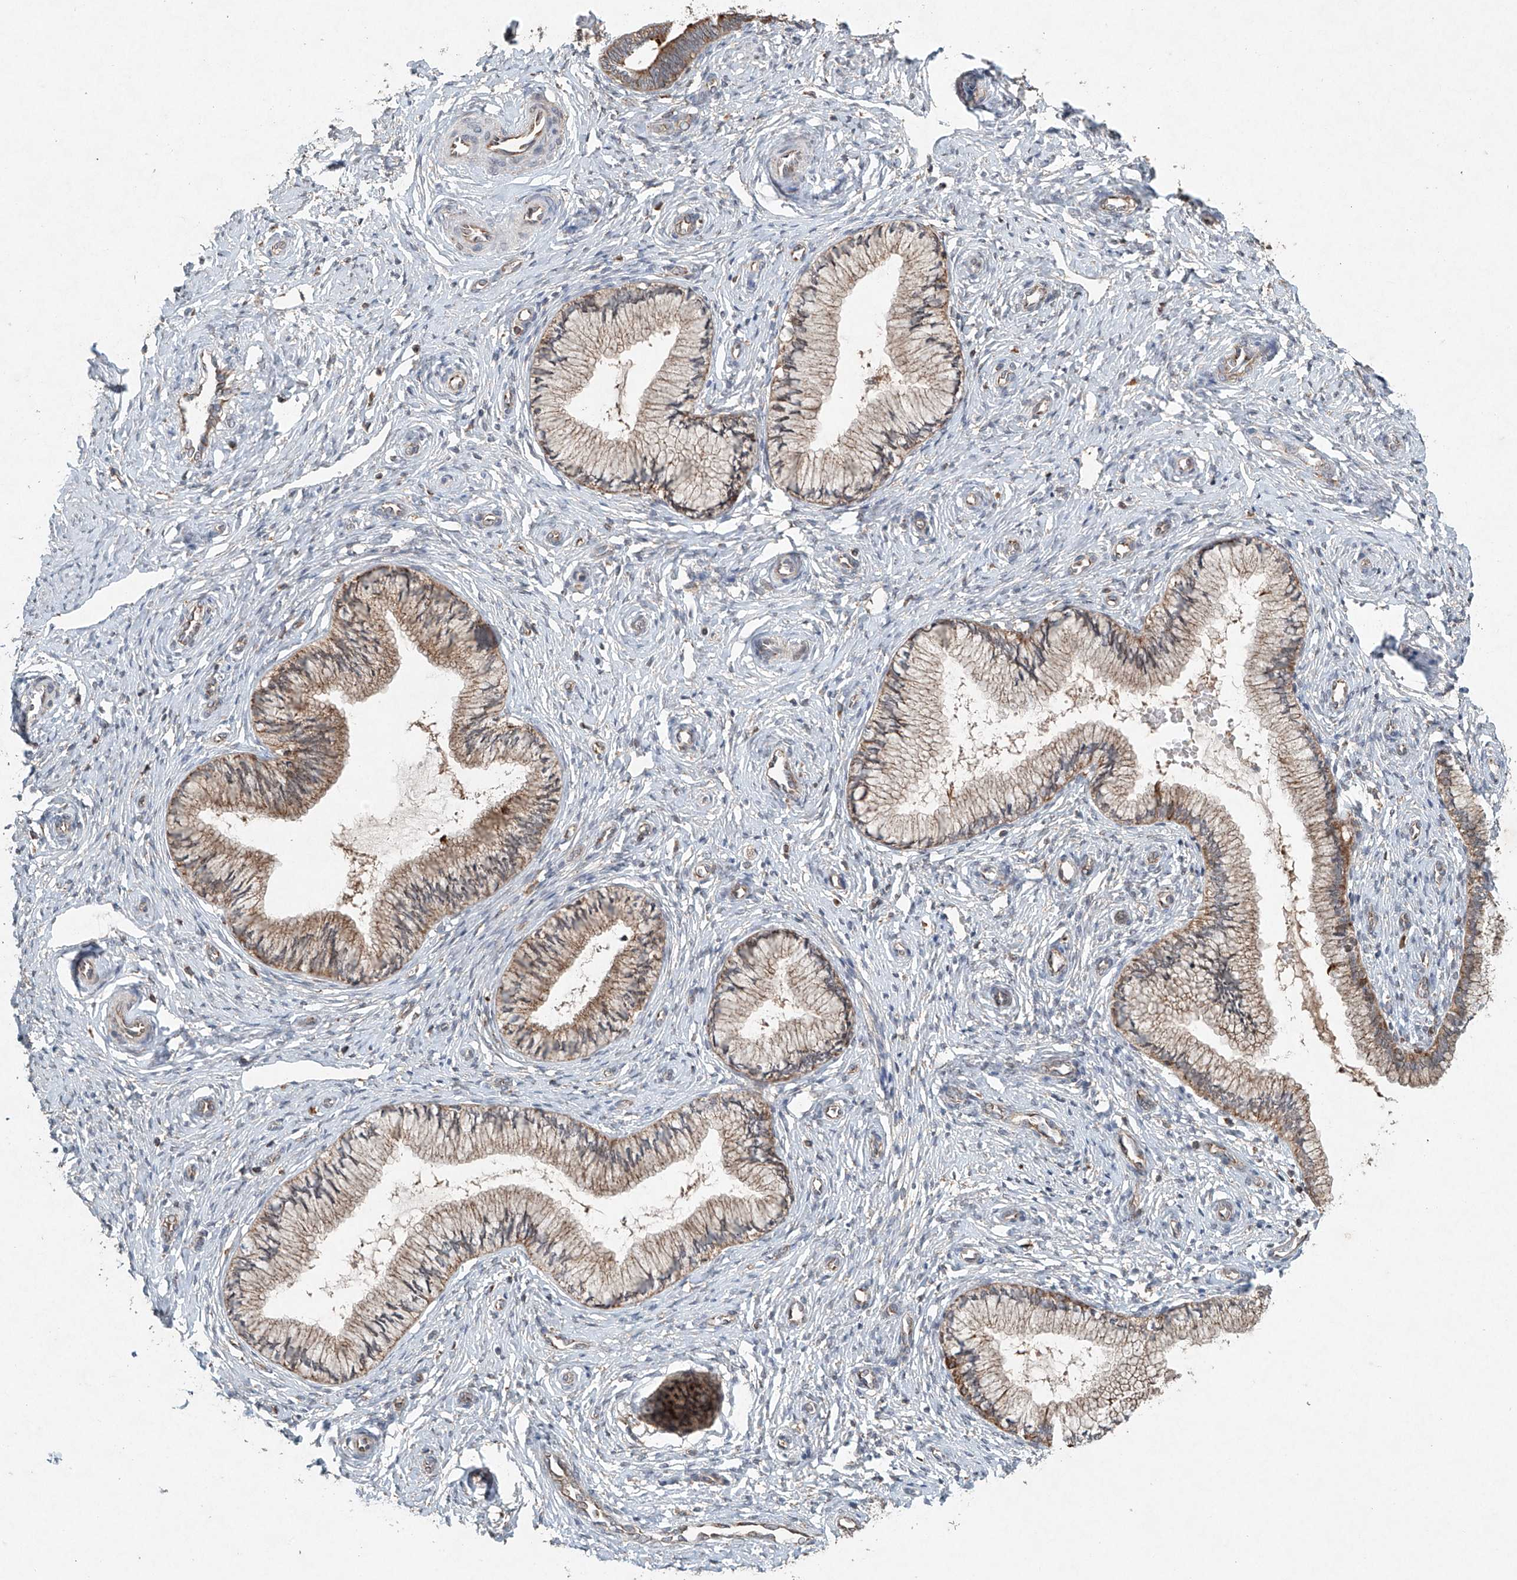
{"staining": {"intensity": "moderate", "quantity": ">75%", "location": "cytoplasmic/membranous"}, "tissue": "cervix", "cell_type": "Glandular cells", "image_type": "normal", "snomed": [{"axis": "morphology", "description": "Normal tissue, NOS"}, {"axis": "topography", "description": "Cervix"}], "caption": "Immunohistochemical staining of normal cervix demonstrates moderate cytoplasmic/membranous protein staining in approximately >75% of glandular cells.", "gene": "DCAF11", "patient": {"sex": "female", "age": 27}}